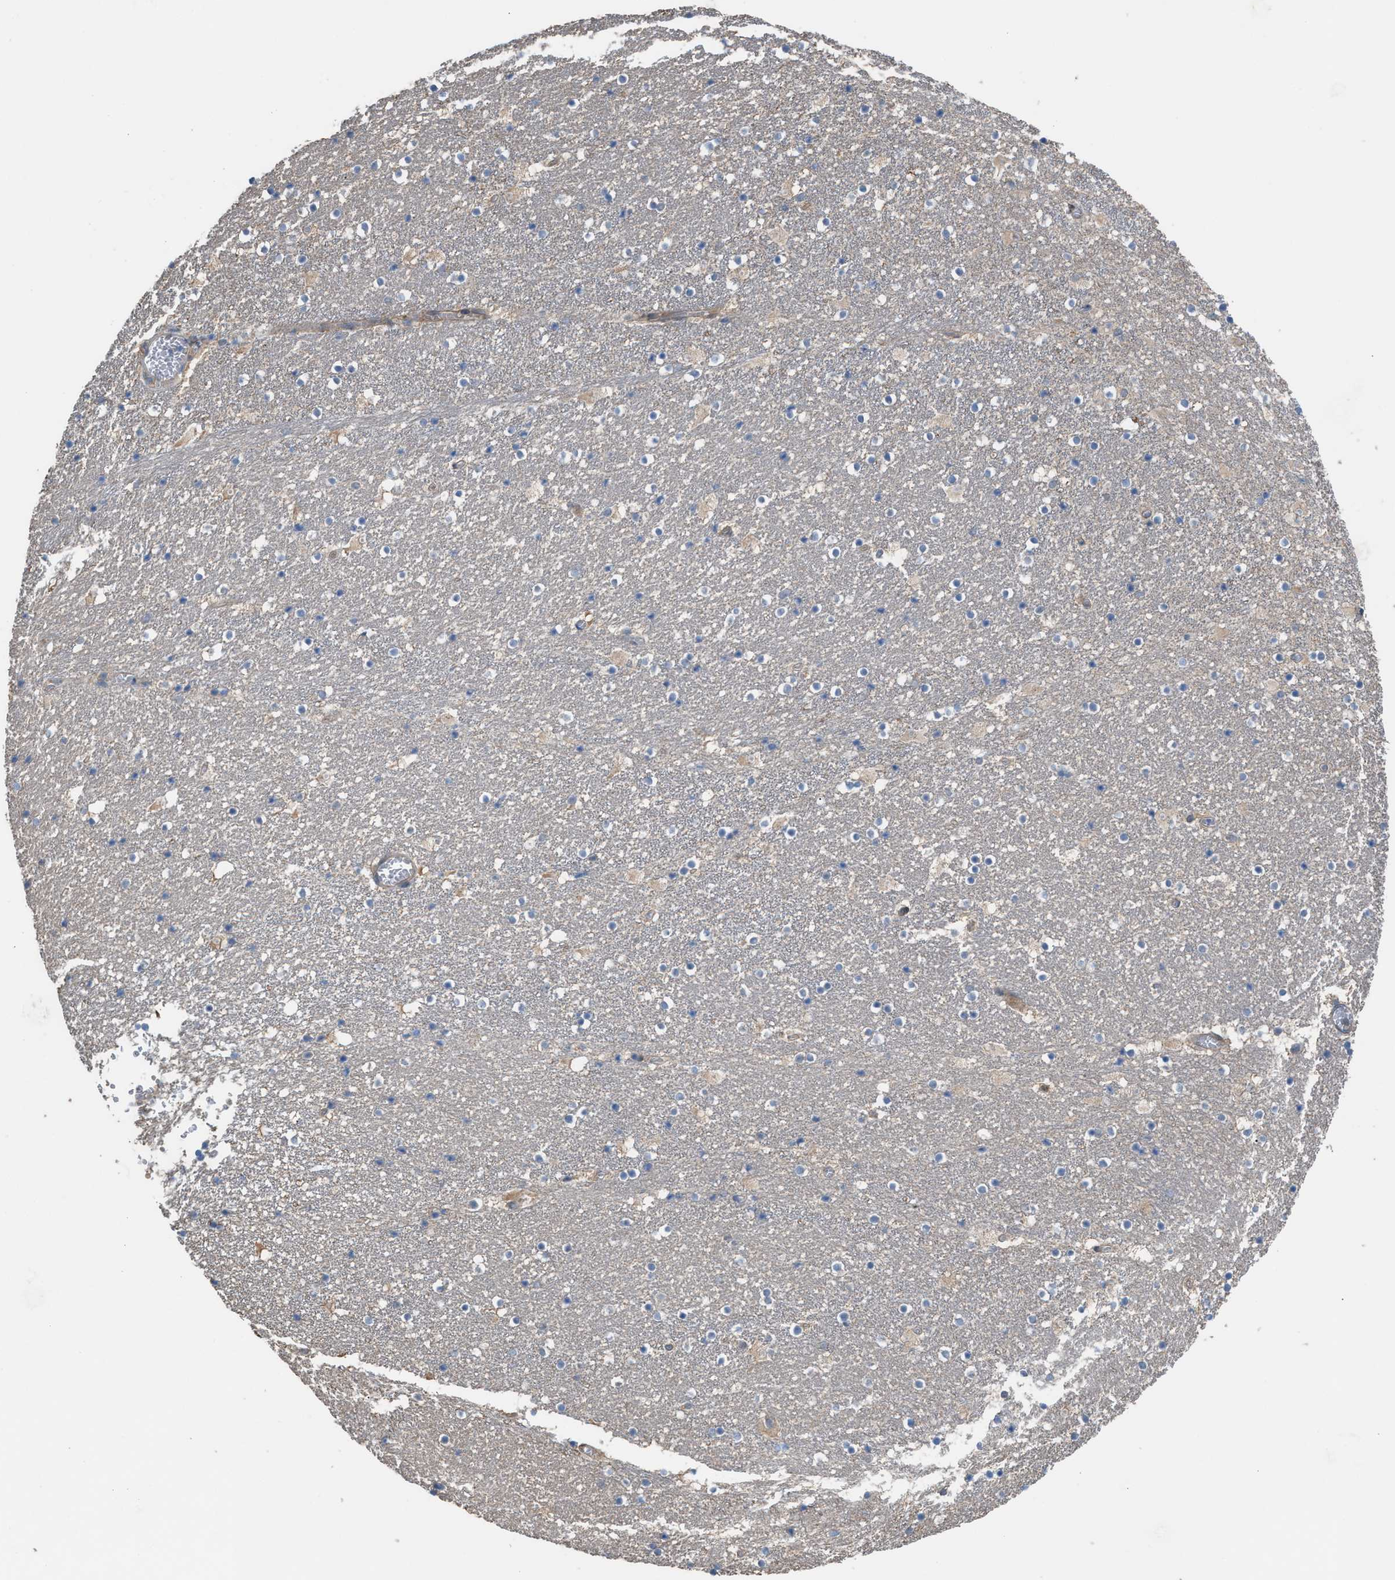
{"staining": {"intensity": "weak", "quantity": "<25%", "location": "cytoplasmic/membranous"}, "tissue": "caudate", "cell_type": "Glial cells", "image_type": "normal", "snomed": [{"axis": "morphology", "description": "Normal tissue, NOS"}, {"axis": "topography", "description": "Lateral ventricle wall"}], "caption": "There is no significant expression in glial cells of caudate.", "gene": "NQO2", "patient": {"sex": "male", "age": 45}}